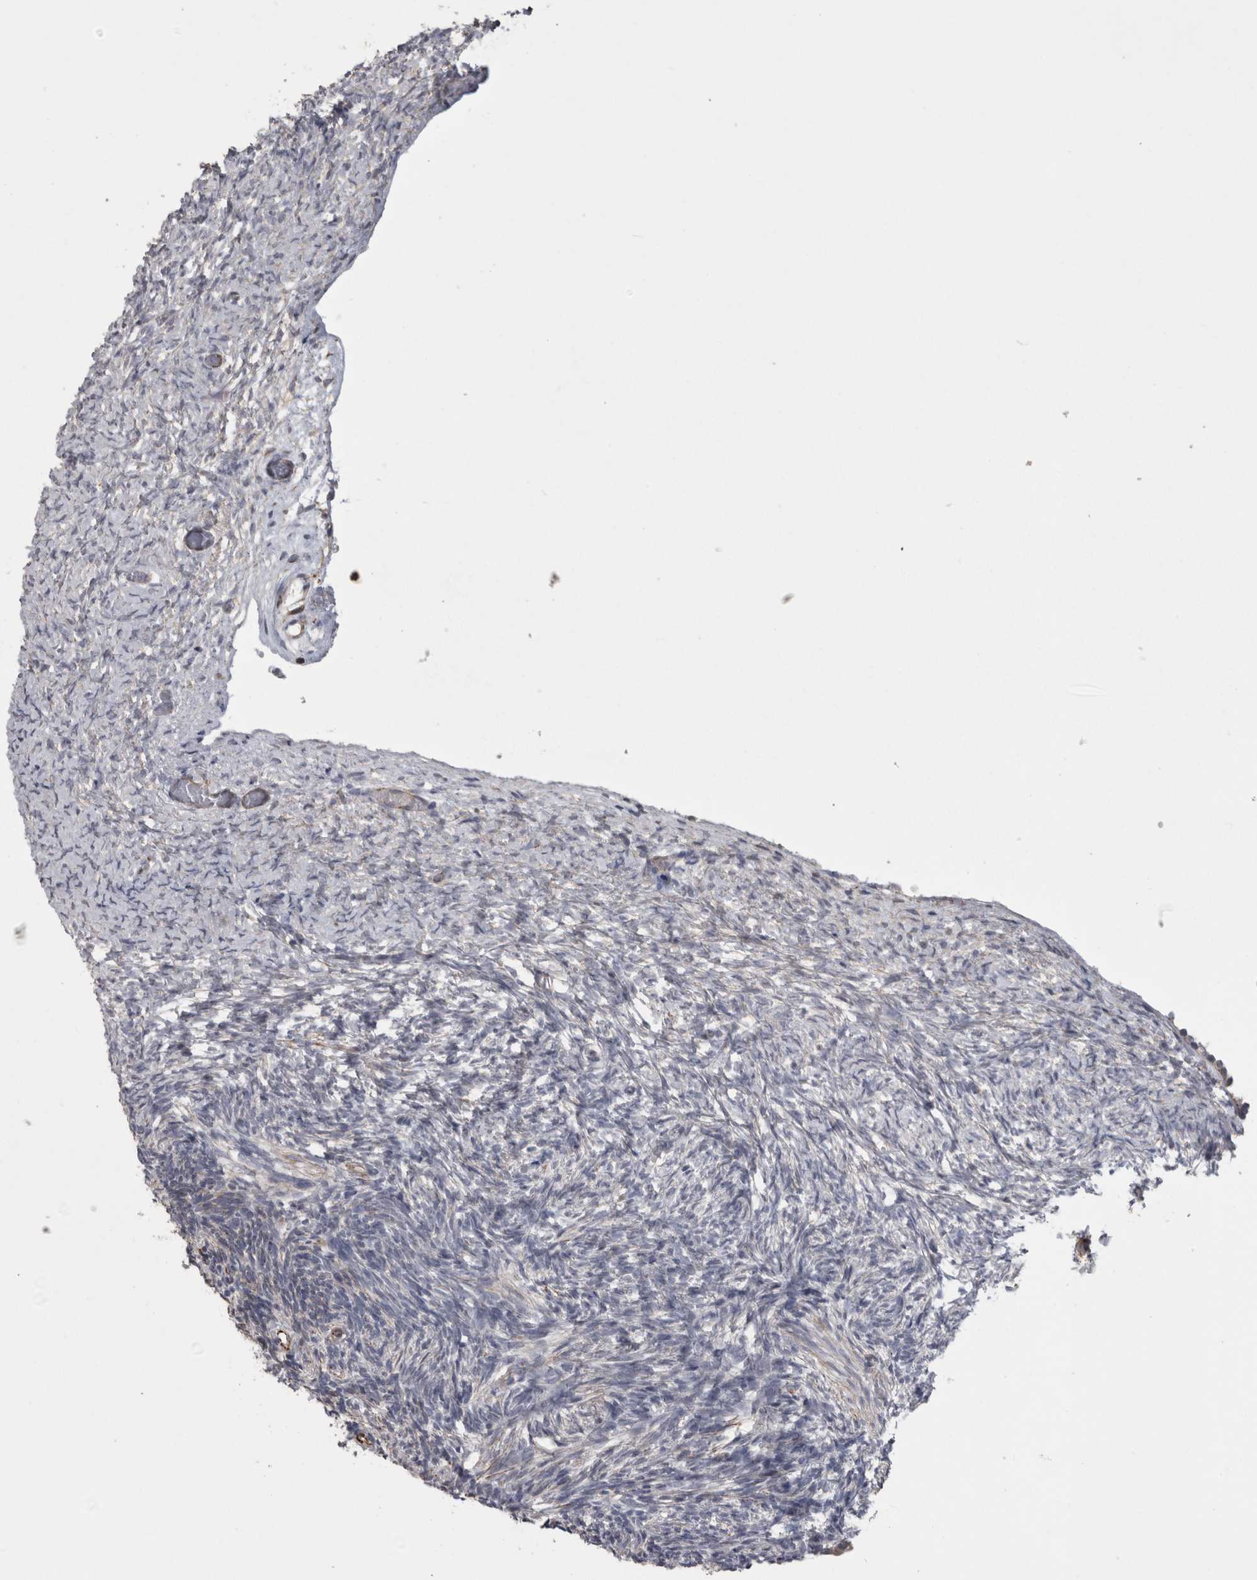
{"staining": {"intensity": "negative", "quantity": "none", "location": "none"}, "tissue": "ovary", "cell_type": "Ovarian stroma cells", "image_type": "normal", "snomed": [{"axis": "morphology", "description": "Normal tissue, NOS"}, {"axis": "topography", "description": "Ovary"}], "caption": "High power microscopy image of an immunohistochemistry (IHC) photomicrograph of unremarkable ovary, revealing no significant positivity in ovarian stroma cells. (DAB (3,3'-diaminobenzidine) IHC with hematoxylin counter stain).", "gene": "ACOT7", "patient": {"sex": "female", "age": 34}}